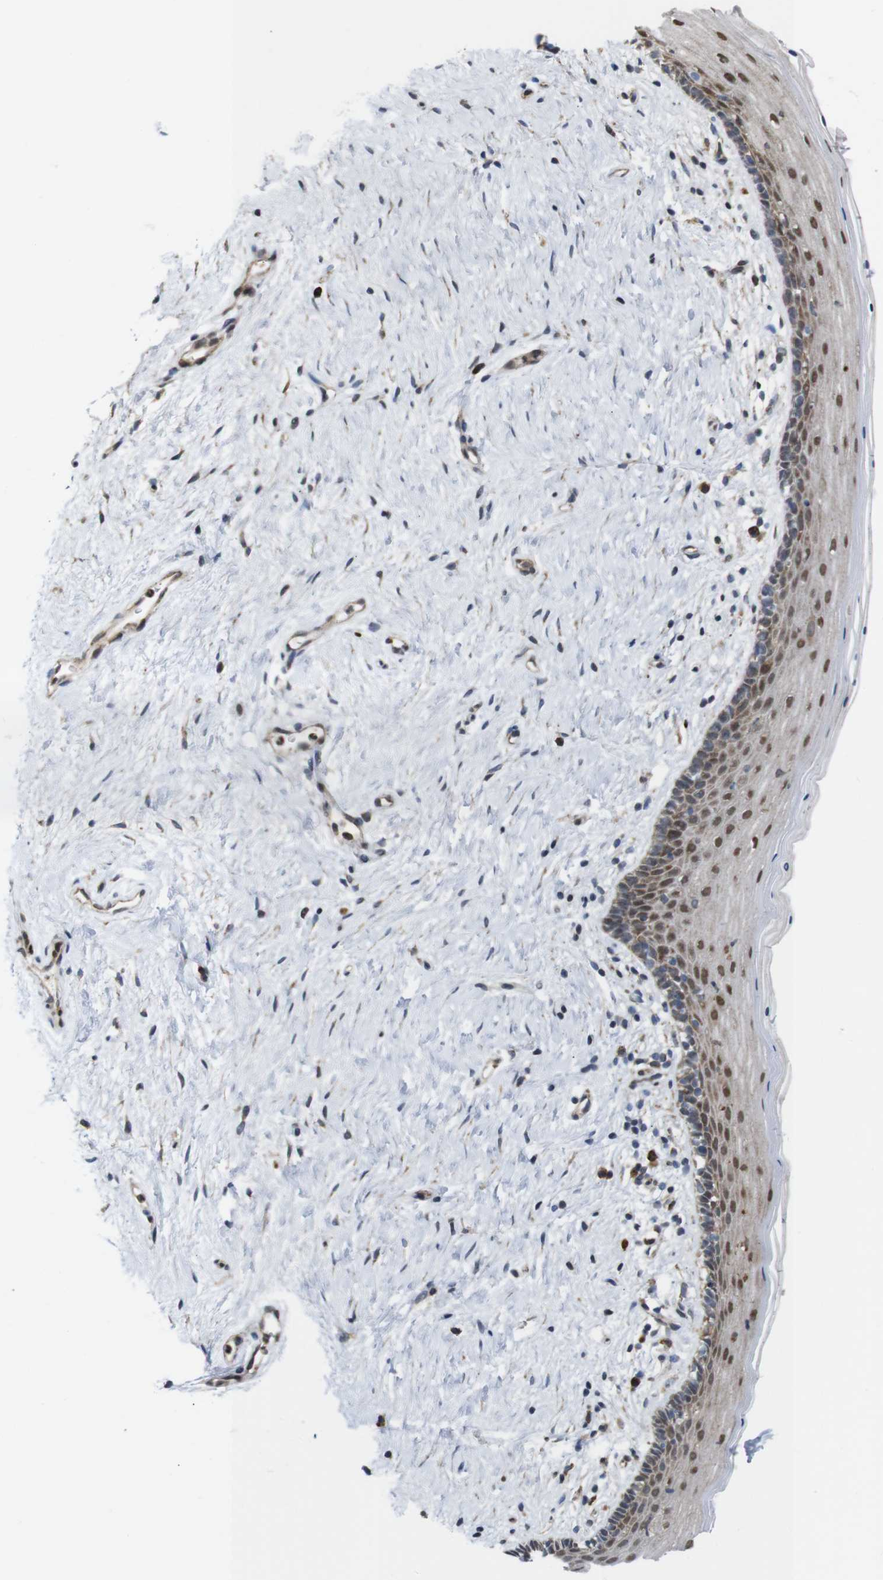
{"staining": {"intensity": "moderate", "quantity": ">75%", "location": "cytoplasmic/membranous,nuclear"}, "tissue": "vagina", "cell_type": "Squamous epithelial cells", "image_type": "normal", "snomed": [{"axis": "morphology", "description": "Normal tissue, NOS"}, {"axis": "topography", "description": "Vagina"}], "caption": "Benign vagina was stained to show a protein in brown. There is medium levels of moderate cytoplasmic/membranous,nuclear staining in about >75% of squamous epithelial cells. (Brightfield microscopy of DAB IHC at high magnification).", "gene": "PTPN1", "patient": {"sex": "female", "age": 44}}